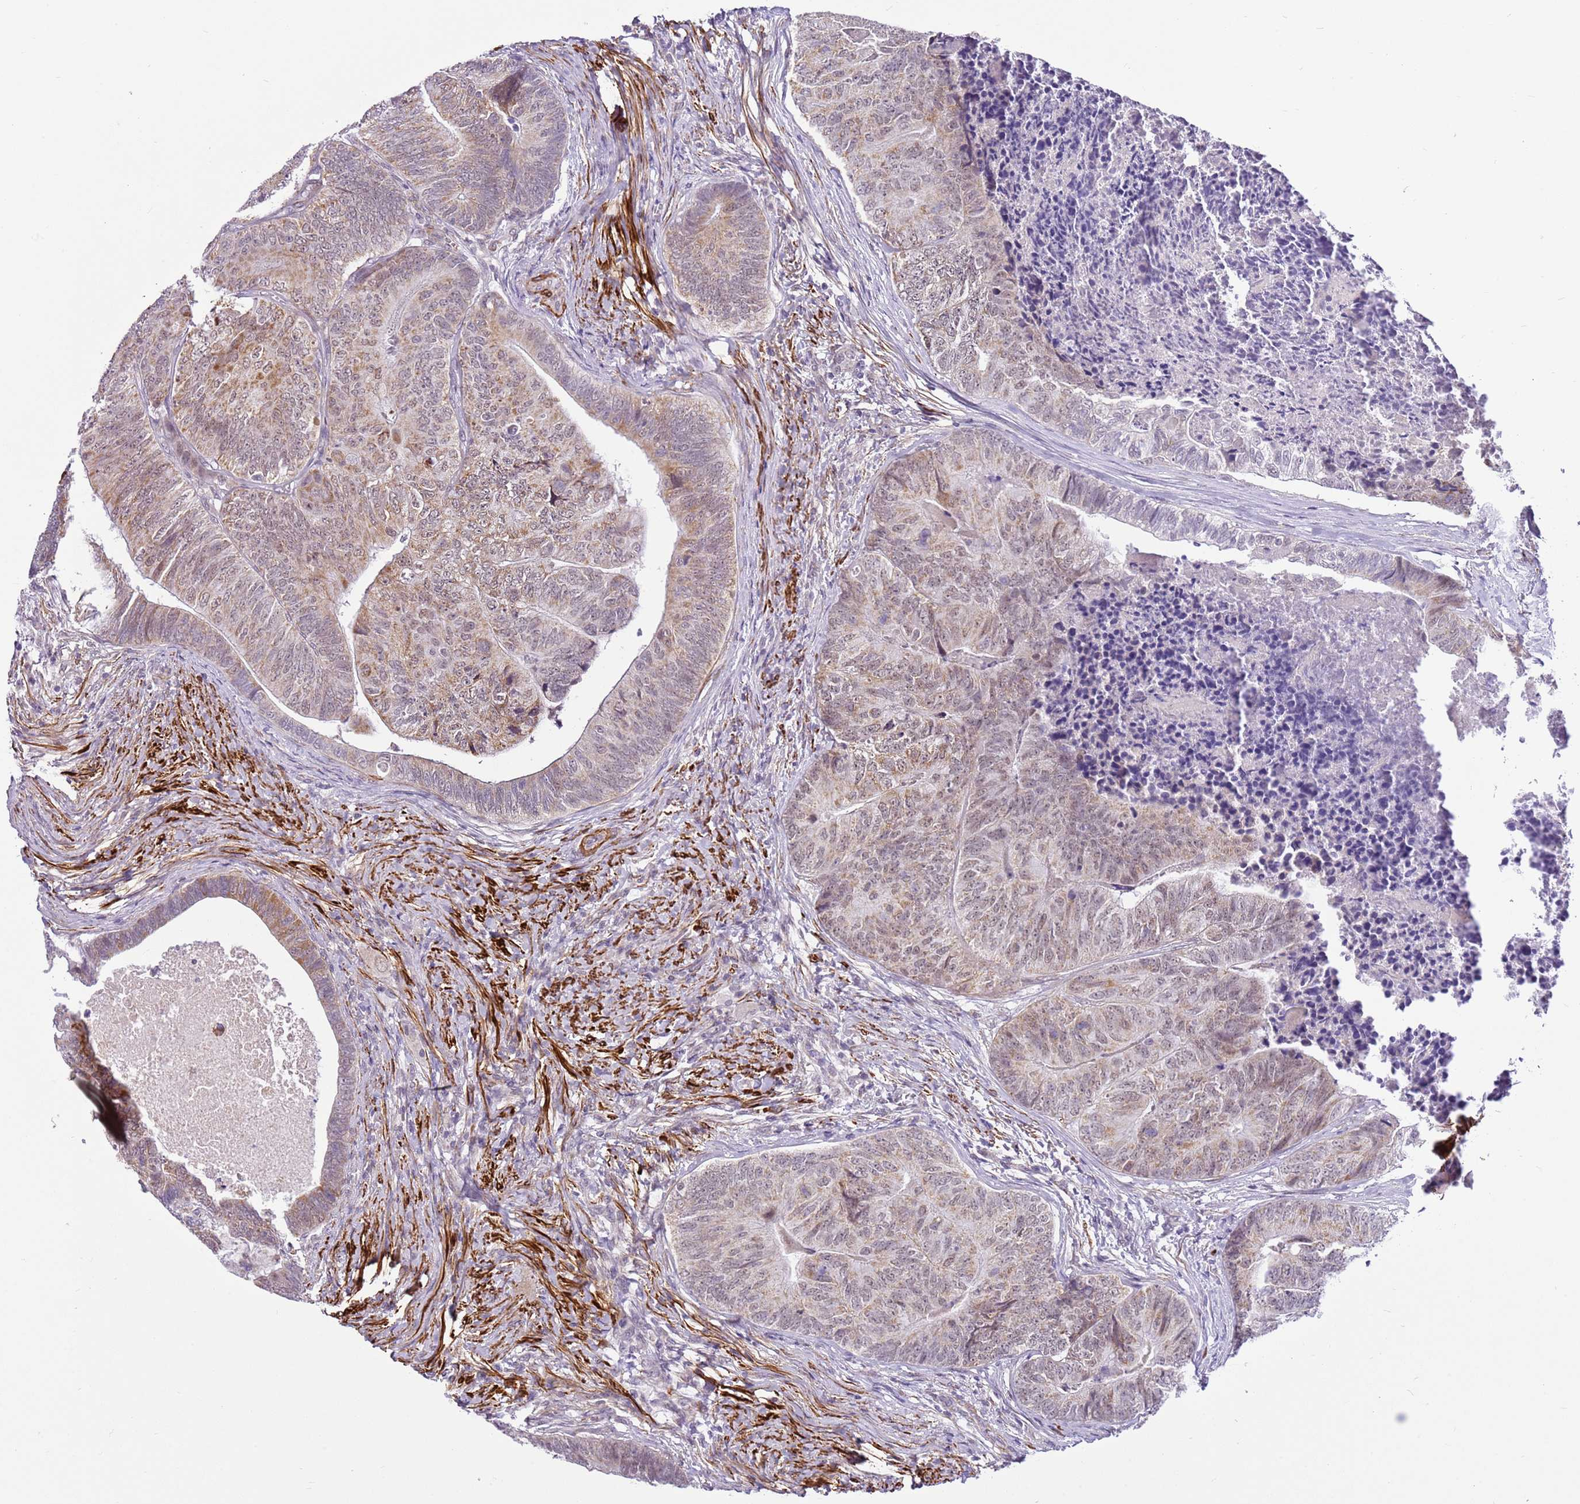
{"staining": {"intensity": "weak", "quantity": ">75%", "location": "cytoplasmic/membranous,nuclear"}, "tissue": "colorectal cancer", "cell_type": "Tumor cells", "image_type": "cancer", "snomed": [{"axis": "morphology", "description": "Adenocarcinoma, NOS"}, {"axis": "topography", "description": "Colon"}], "caption": "High-power microscopy captured an immunohistochemistry (IHC) micrograph of colorectal adenocarcinoma, revealing weak cytoplasmic/membranous and nuclear staining in about >75% of tumor cells. Using DAB (3,3'-diaminobenzidine) (brown) and hematoxylin (blue) stains, captured at high magnification using brightfield microscopy.", "gene": "SMIM4", "patient": {"sex": "female", "age": 67}}